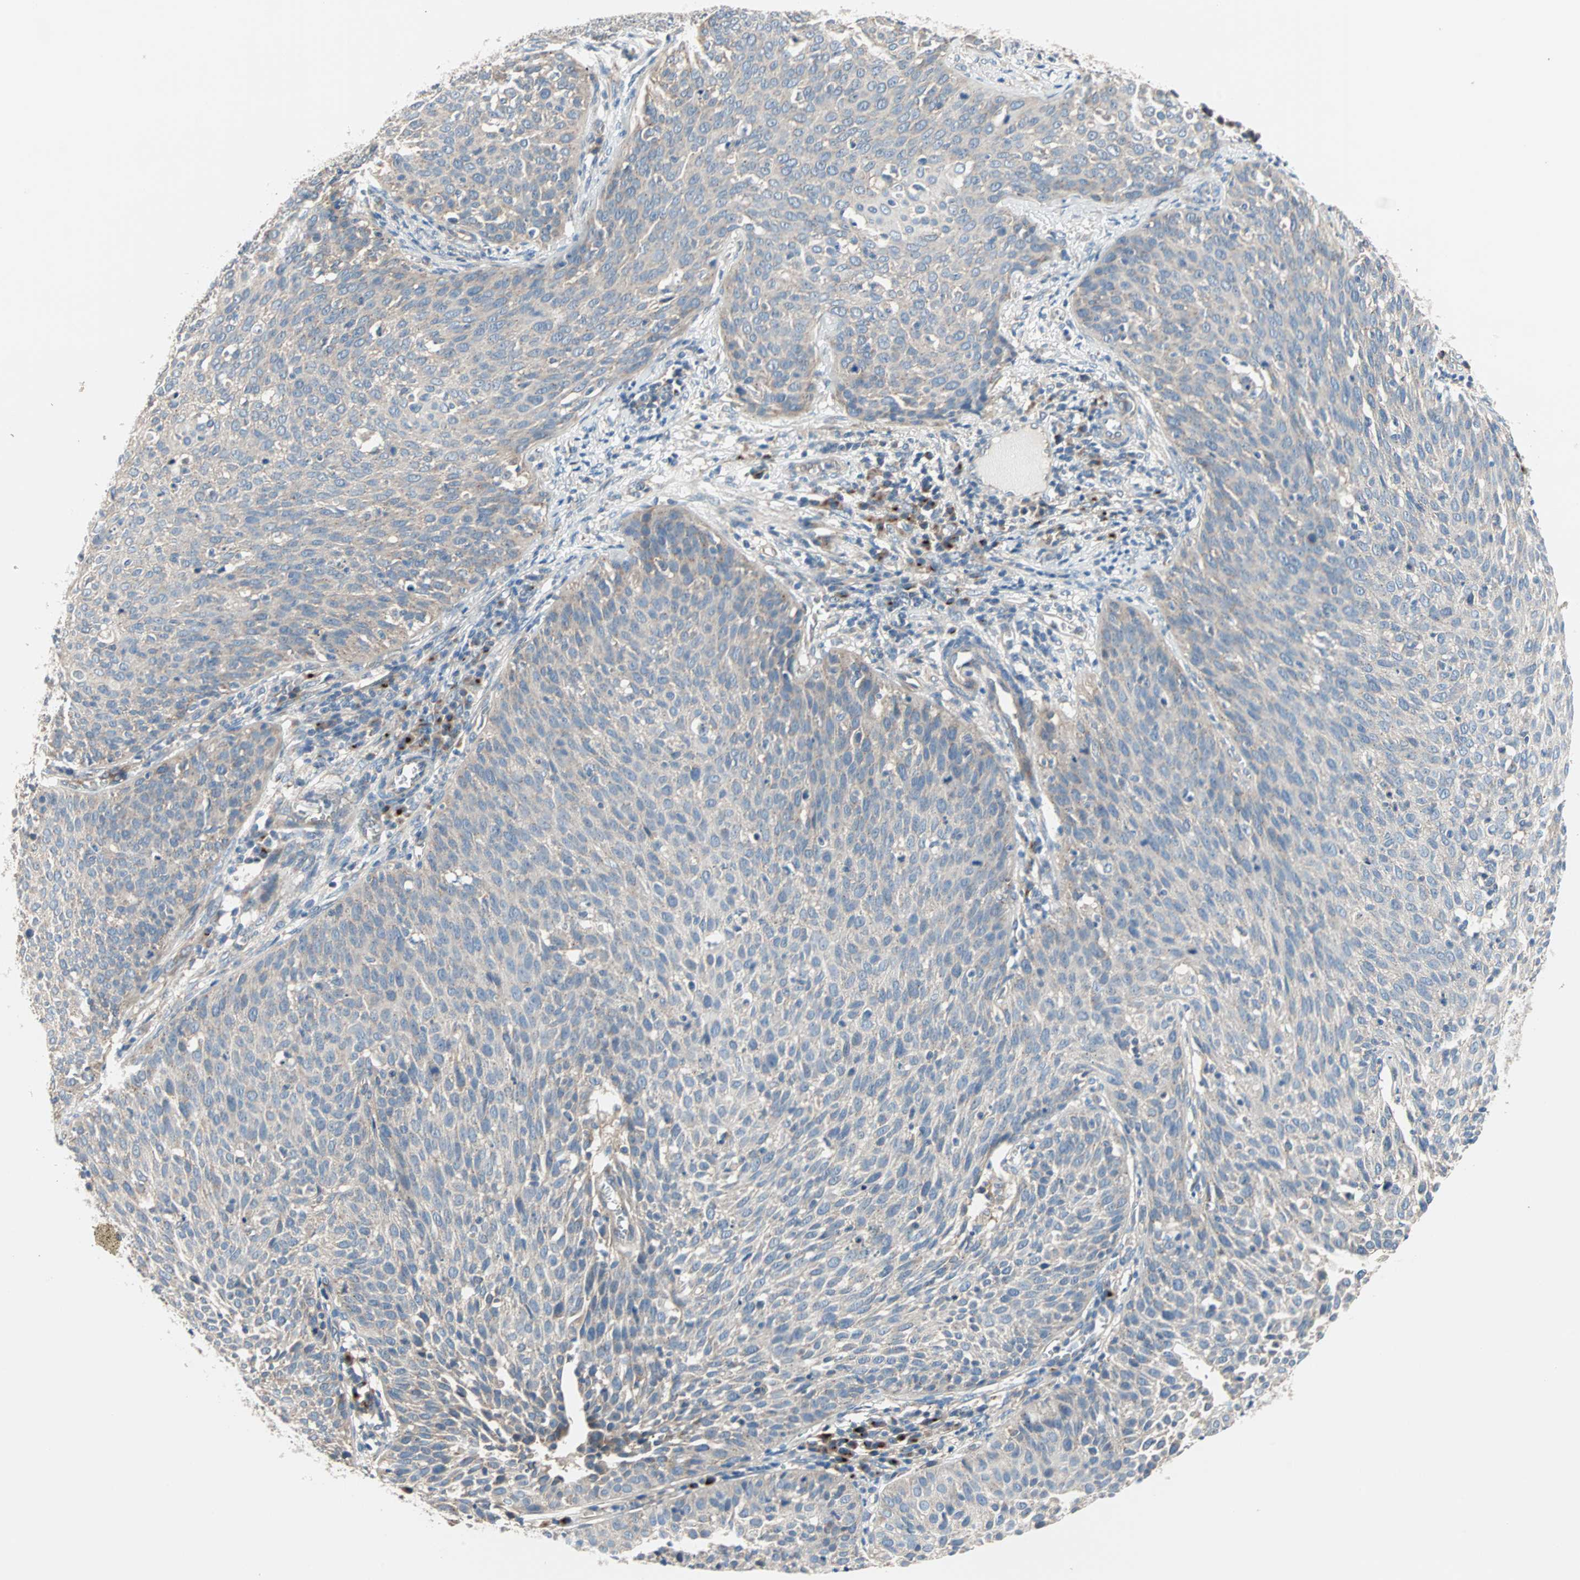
{"staining": {"intensity": "weak", "quantity": "<25%", "location": "cytoplasmic/membranous"}, "tissue": "cervical cancer", "cell_type": "Tumor cells", "image_type": "cancer", "snomed": [{"axis": "morphology", "description": "Squamous cell carcinoma, NOS"}, {"axis": "topography", "description": "Cervix"}], "caption": "Cervical cancer was stained to show a protein in brown. There is no significant staining in tumor cells. The staining was performed using DAB (3,3'-diaminobenzidine) to visualize the protein expression in brown, while the nuclei were stained in blue with hematoxylin (Magnification: 20x).", "gene": "PDE8A", "patient": {"sex": "female", "age": 38}}